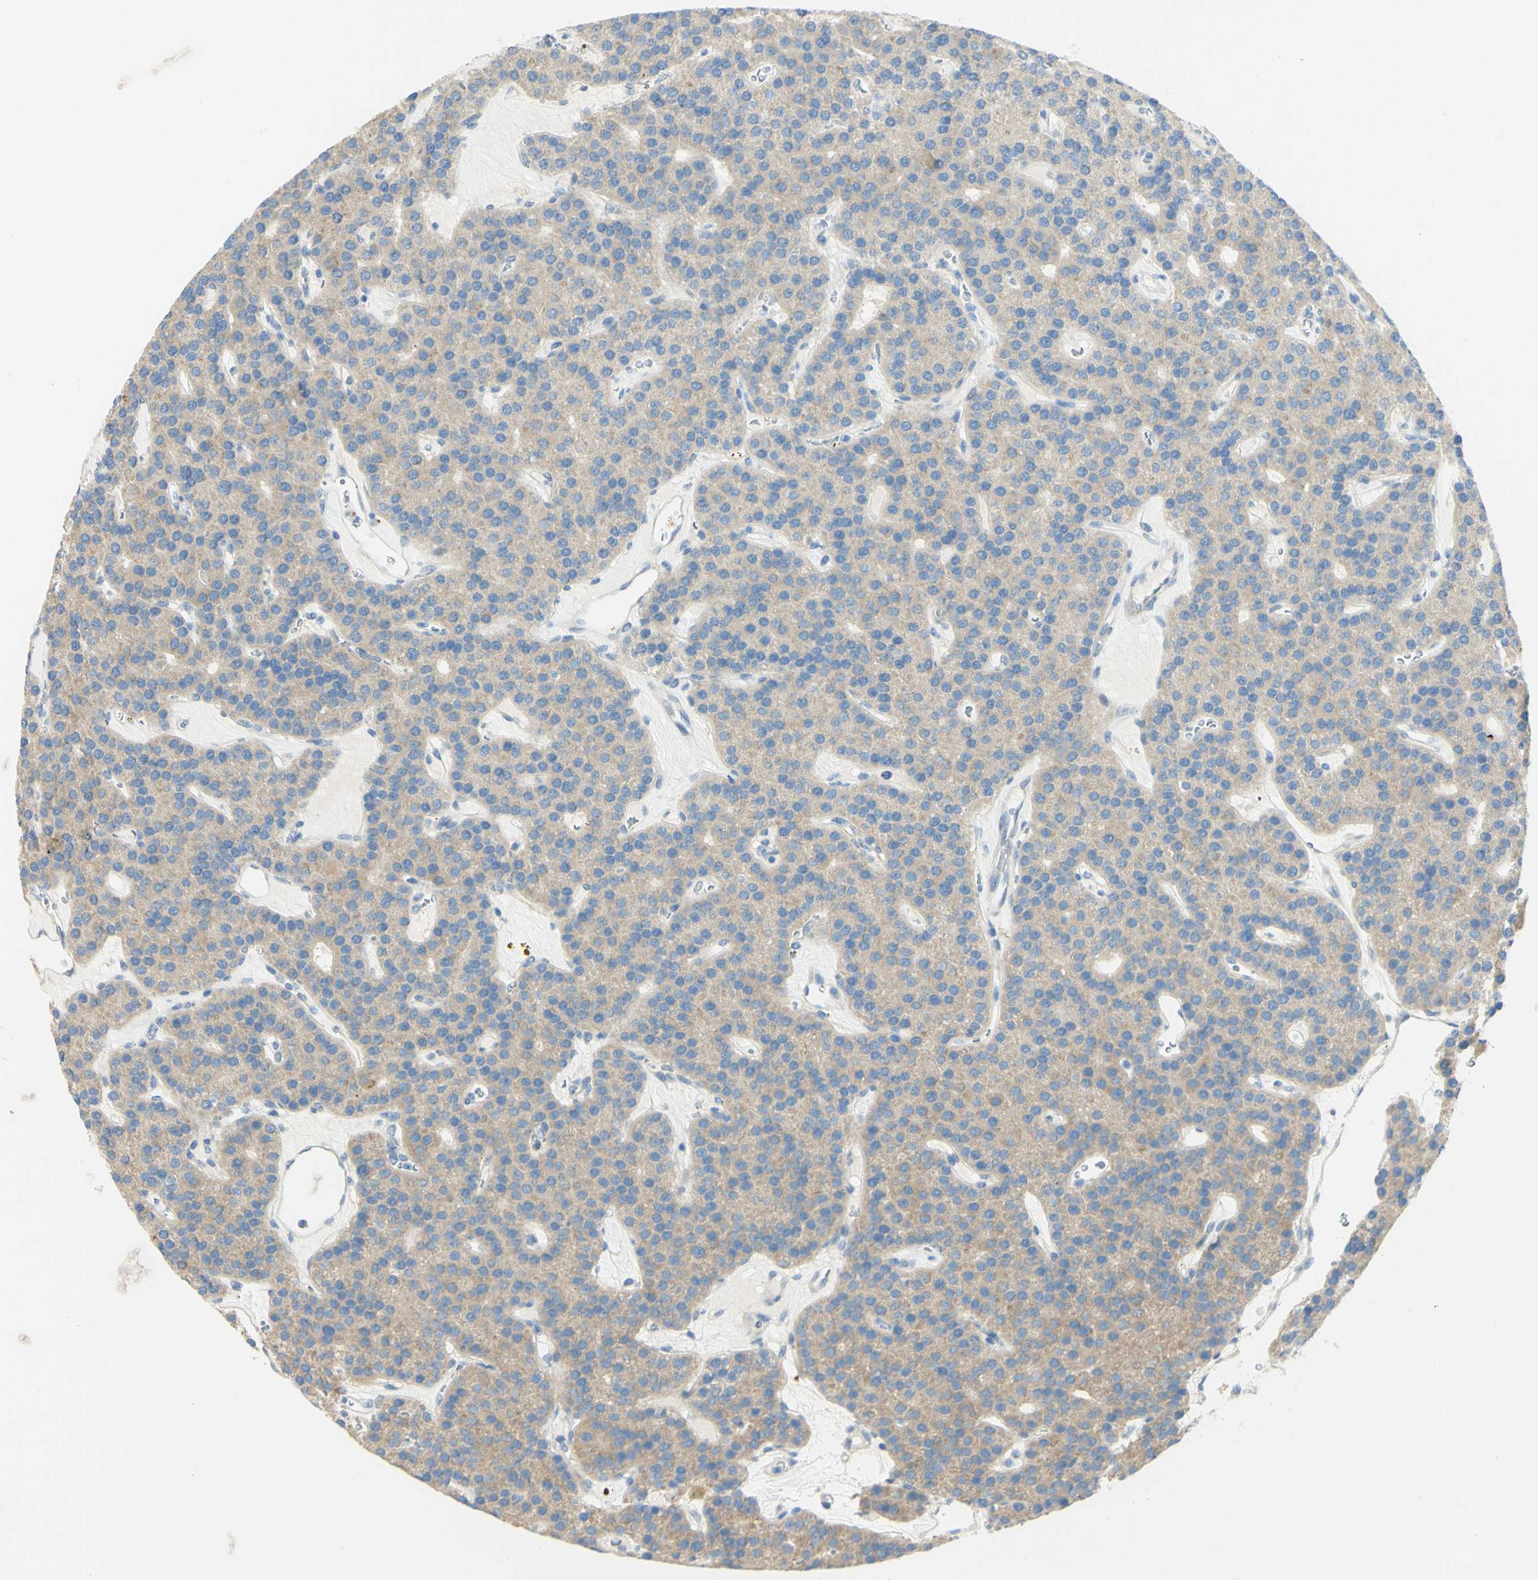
{"staining": {"intensity": "moderate", "quantity": "25%-75%", "location": "cytoplasmic/membranous"}, "tissue": "parathyroid gland", "cell_type": "Glandular cells", "image_type": "normal", "snomed": [{"axis": "morphology", "description": "Normal tissue, NOS"}, {"axis": "morphology", "description": "Adenoma, NOS"}, {"axis": "topography", "description": "Parathyroid gland"}], "caption": "High-power microscopy captured an IHC image of benign parathyroid gland, revealing moderate cytoplasmic/membranous staining in about 25%-75% of glandular cells.", "gene": "GCNT3", "patient": {"sex": "female", "age": 86}}